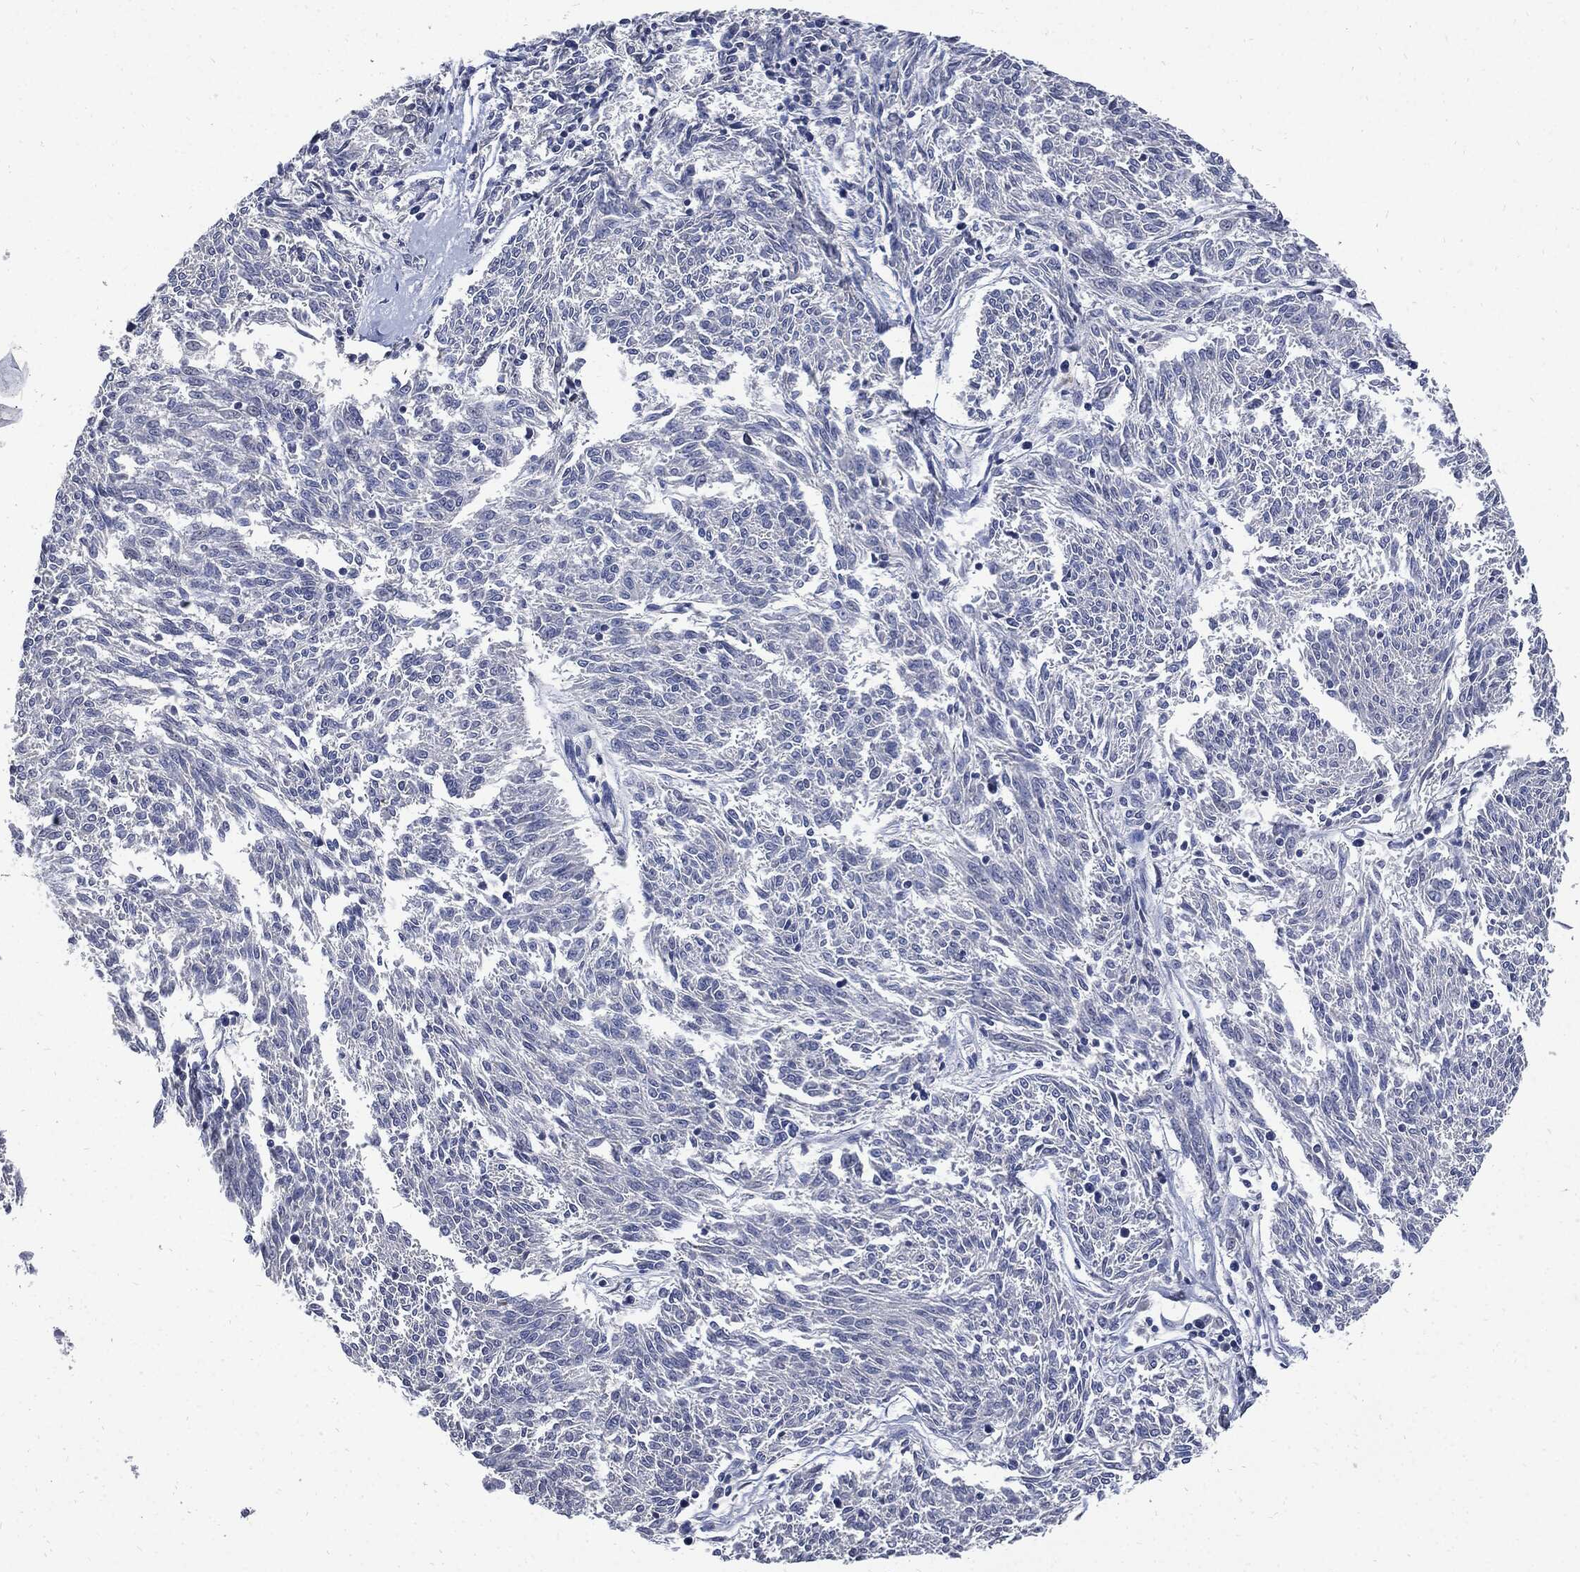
{"staining": {"intensity": "negative", "quantity": "none", "location": "none"}, "tissue": "melanoma", "cell_type": "Tumor cells", "image_type": "cancer", "snomed": [{"axis": "morphology", "description": "Malignant melanoma, NOS"}, {"axis": "topography", "description": "Skin"}], "caption": "Tumor cells are negative for brown protein staining in malignant melanoma.", "gene": "CPE", "patient": {"sex": "female", "age": 72}}